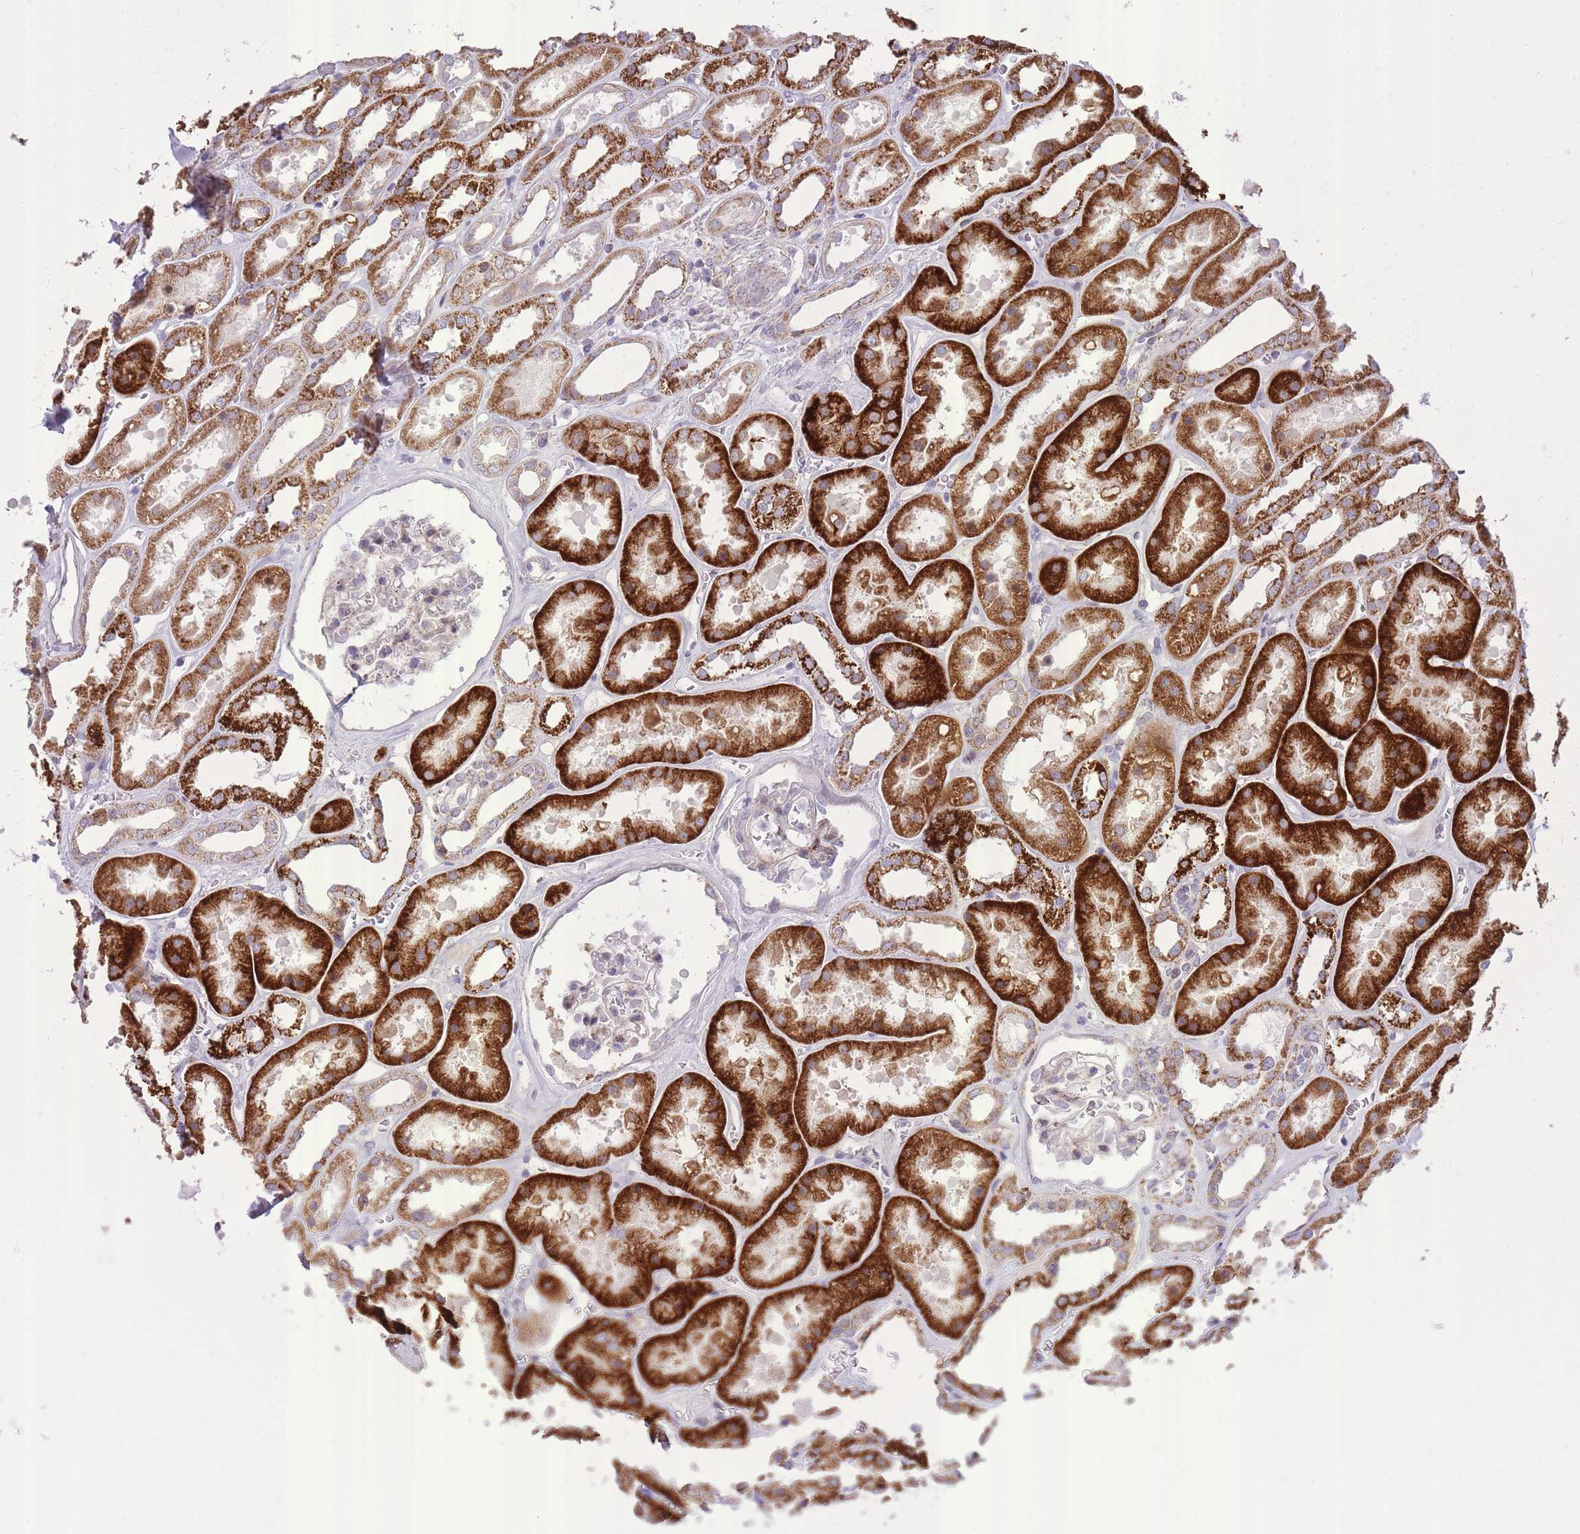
{"staining": {"intensity": "negative", "quantity": "none", "location": "none"}, "tissue": "kidney", "cell_type": "Cells in glomeruli", "image_type": "normal", "snomed": [{"axis": "morphology", "description": "Normal tissue, NOS"}, {"axis": "topography", "description": "Kidney"}], "caption": "There is no significant expression in cells in glomeruli of kidney.", "gene": "SLC4A4", "patient": {"sex": "female", "age": 41}}